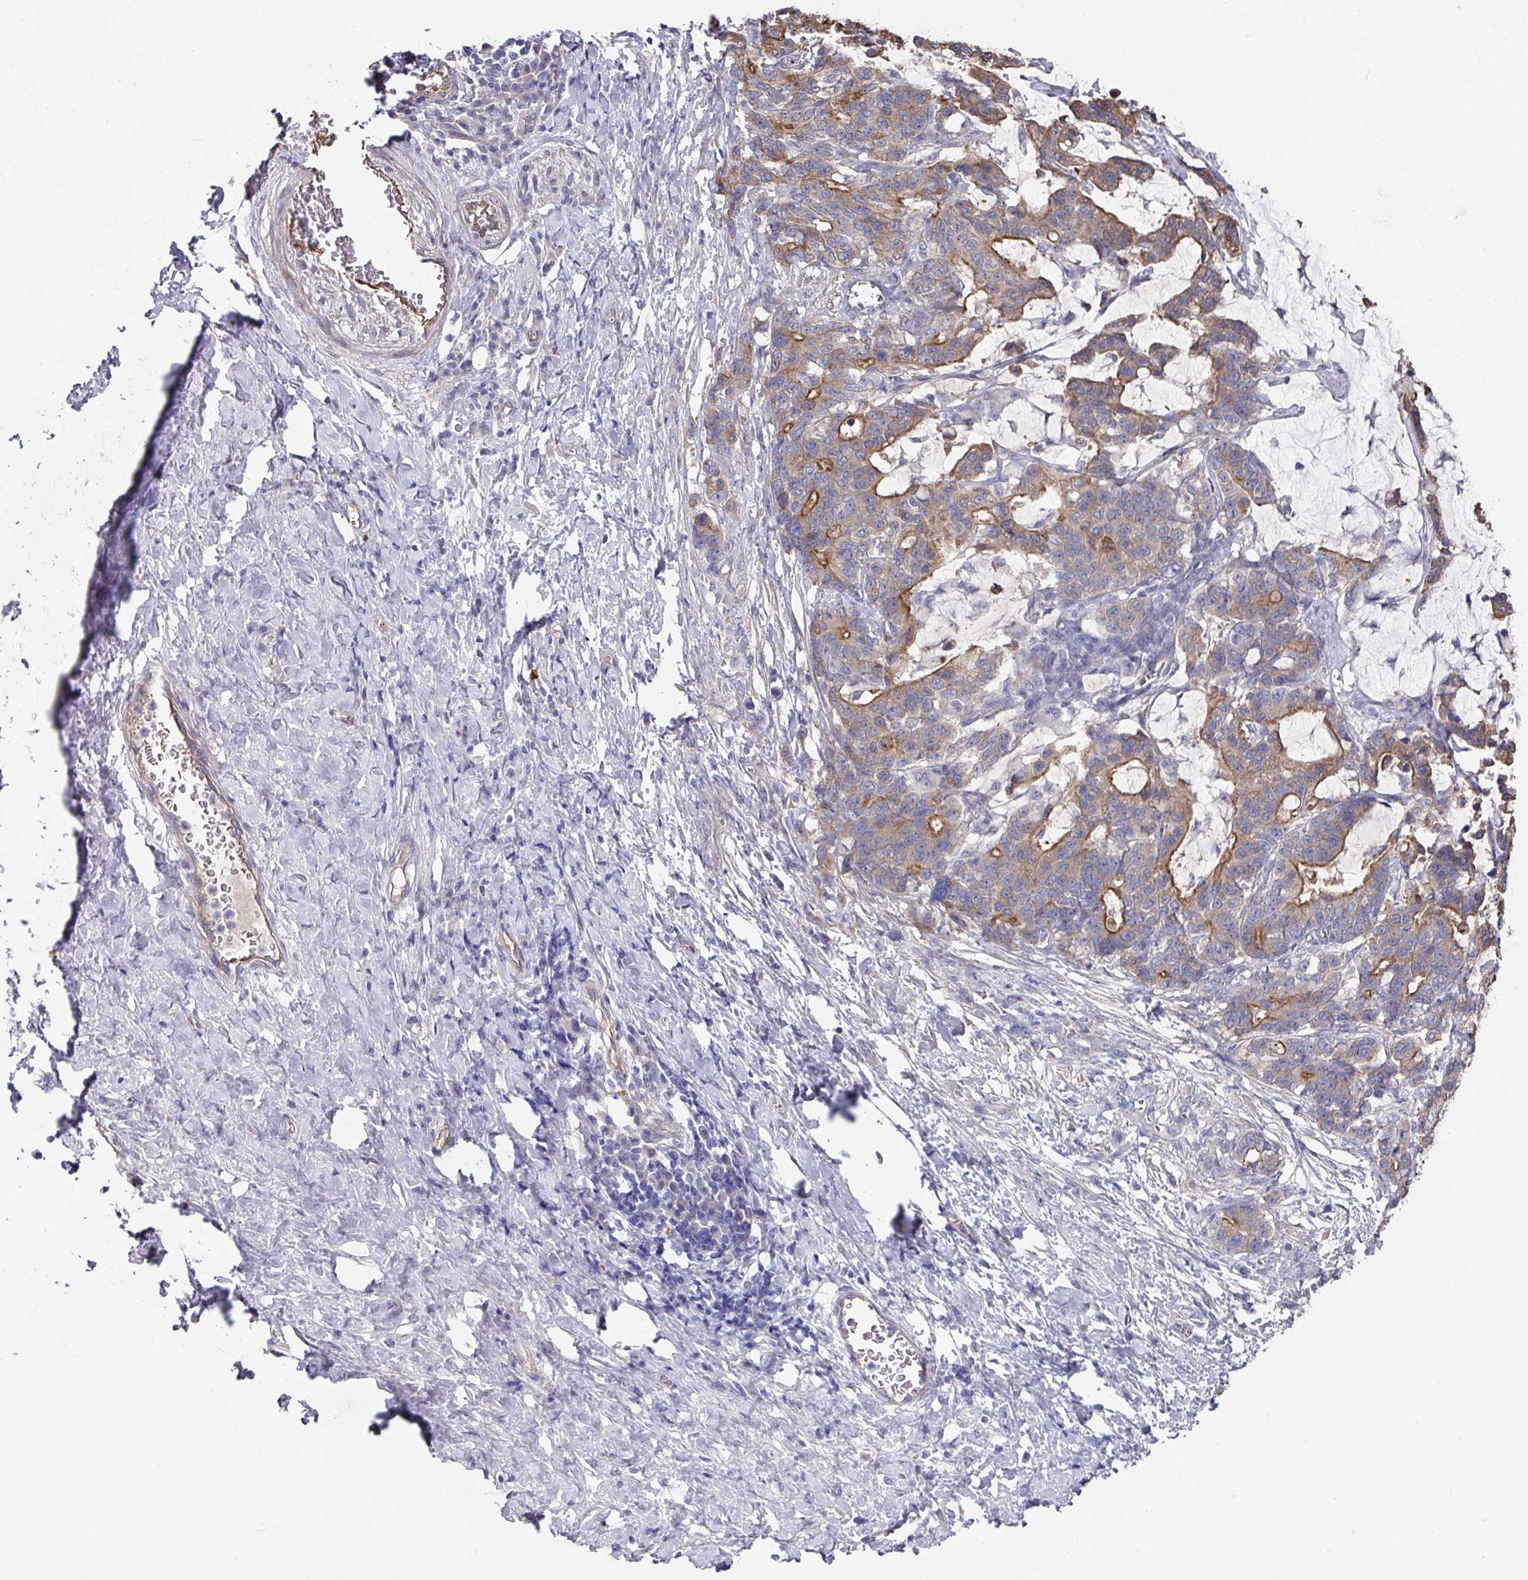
{"staining": {"intensity": "moderate", "quantity": "25%-75%", "location": "cytoplasmic/membranous"}, "tissue": "stomach cancer", "cell_type": "Tumor cells", "image_type": "cancer", "snomed": [{"axis": "morphology", "description": "Normal tissue, NOS"}, {"axis": "morphology", "description": "Adenocarcinoma, NOS"}, {"axis": "topography", "description": "Stomach"}], "caption": "Human stomach adenocarcinoma stained for a protein (brown) demonstrates moderate cytoplasmic/membranous positive expression in approximately 25%-75% of tumor cells.", "gene": "PRR5", "patient": {"sex": "female", "age": 64}}